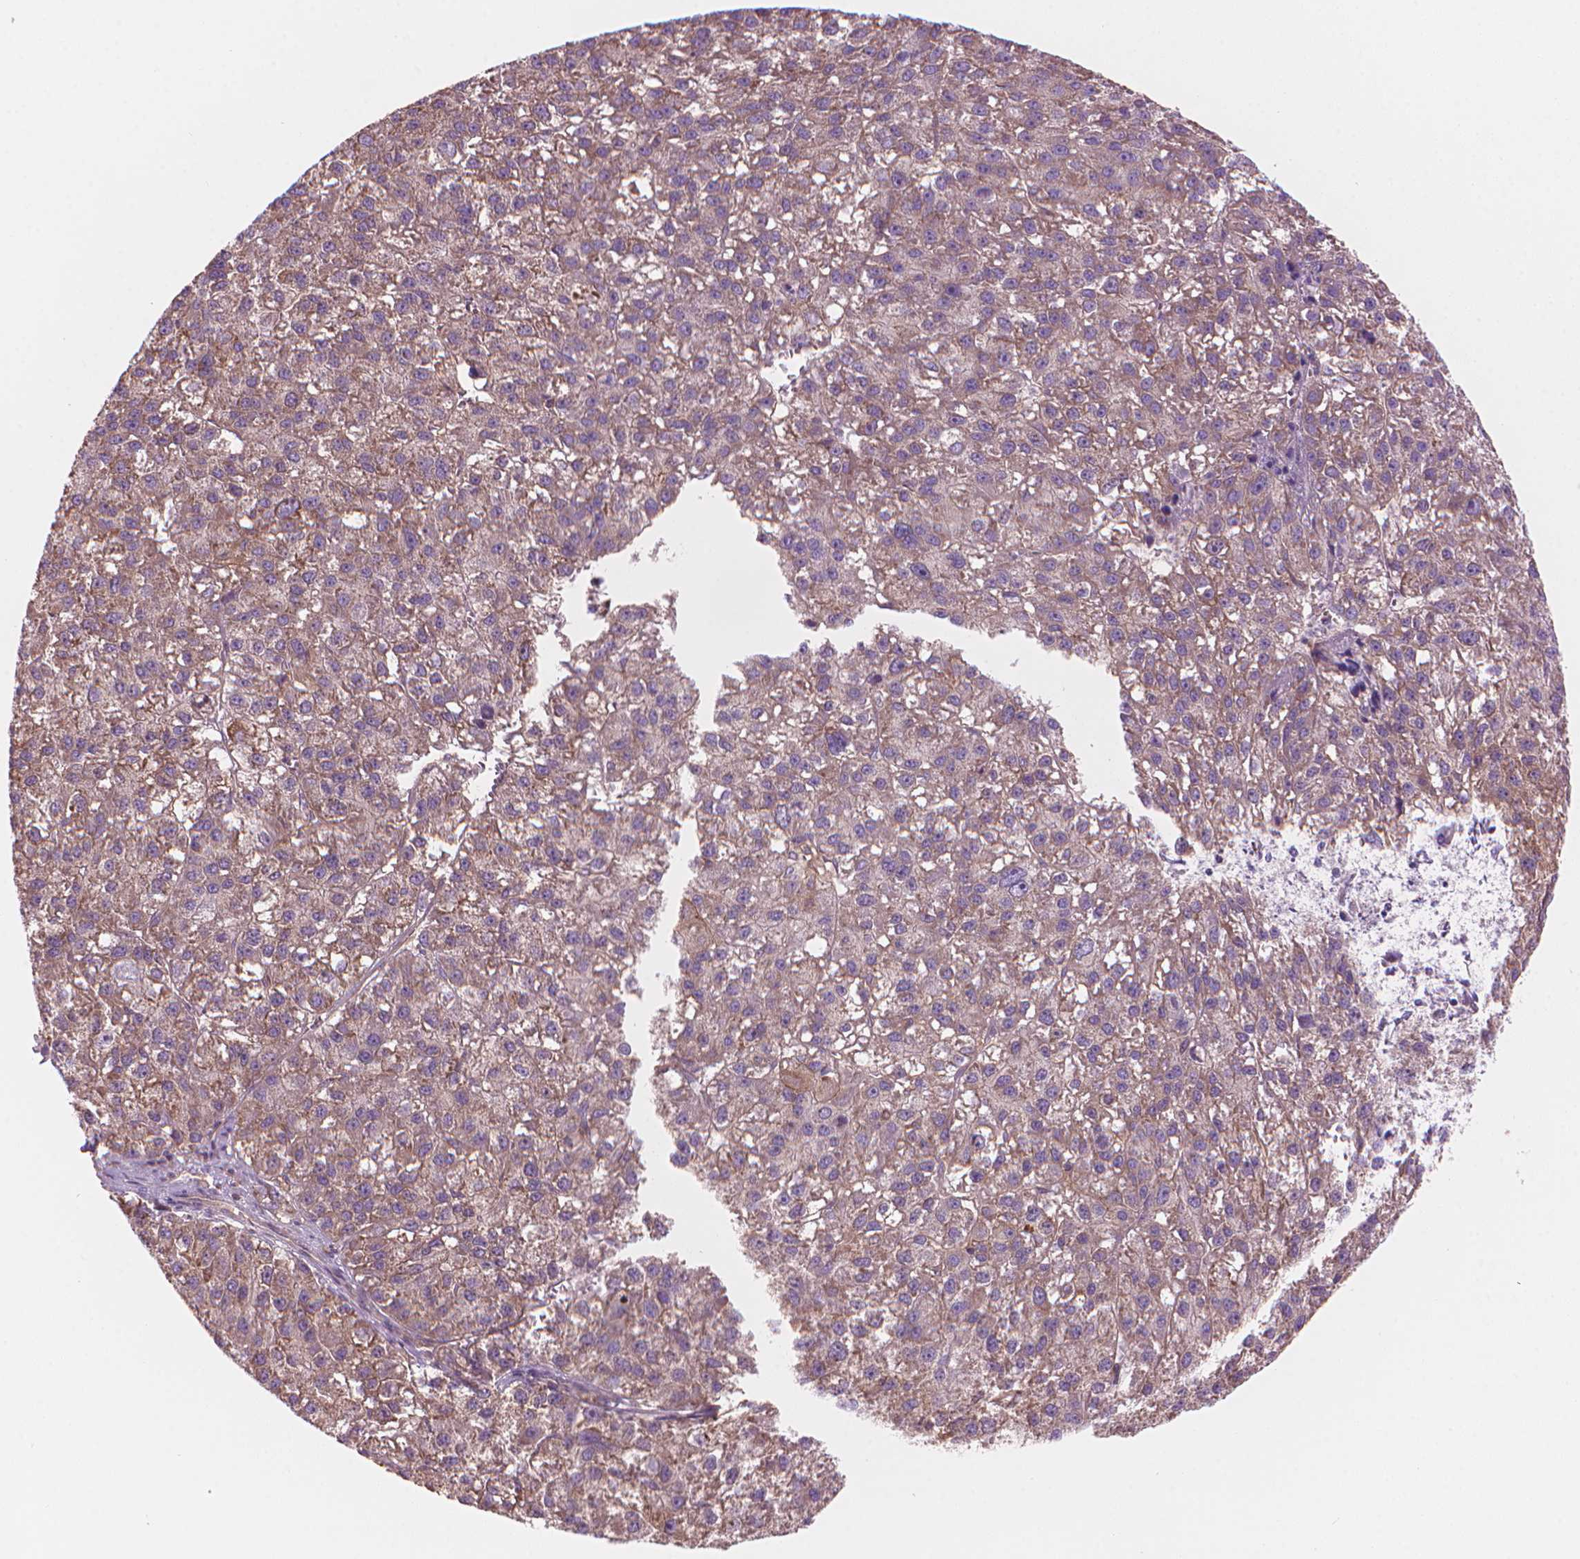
{"staining": {"intensity": "weak", "quantity": "25%-75%", "location": "cytoplasmic/membranous"}, "tissue": "liver cancer", "cell_type": "Tumor cells", "image_type": "cancer", "snomed": [{"axis": "morphology", "description": "Carcinoma, Hepatocellular, NOS"}, {"axis": "topography", "description": "Liver"}], "caption": "Weak cytoplasmic/membranous positivity is appreciated in approximately 25%-75% of tumor cells in liver hepatocellular carcinoma.", "gene": "ENSG00000187186", "patient": {"sex": "female", "age": 70}}